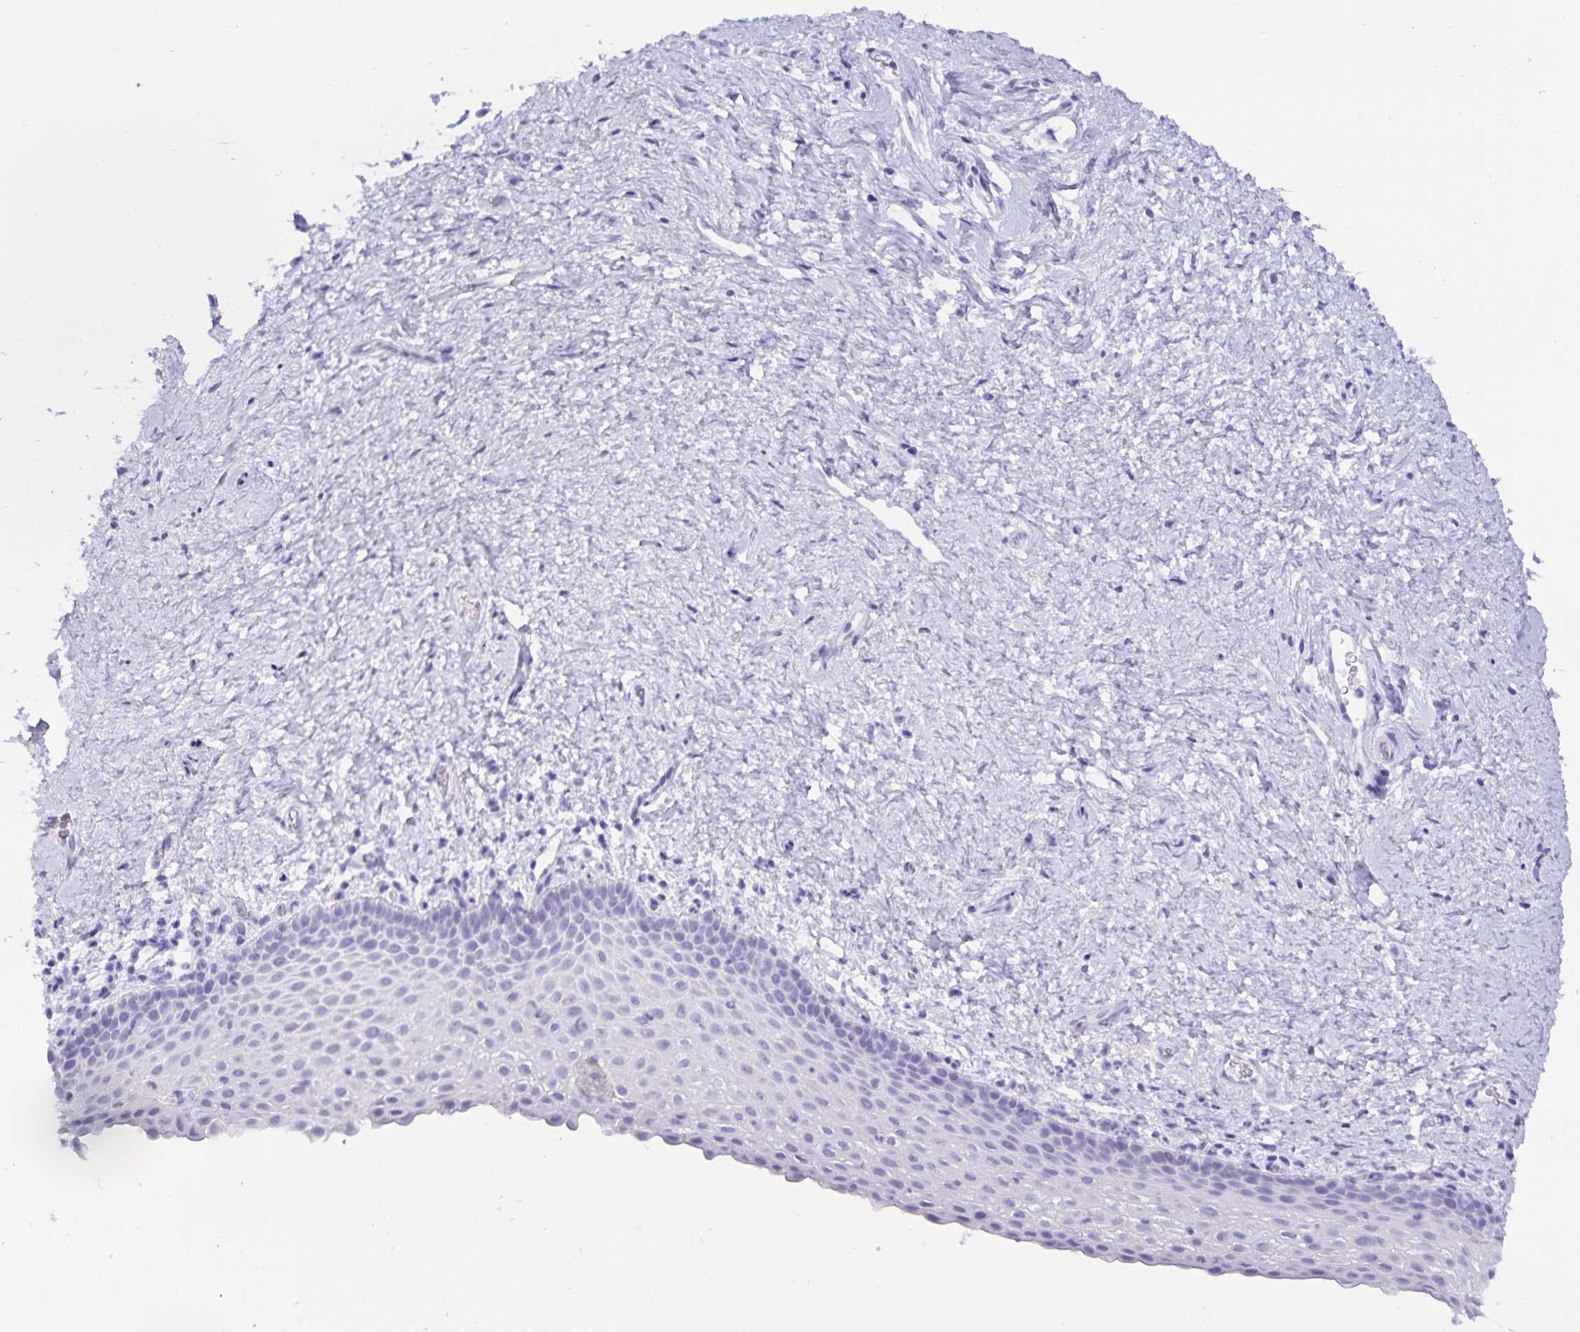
{"staining": {"intensity": "negative", "quantity": "none", "location": "none"}, "tissue": "vagina", "cell_type": "Squamous epithelial cells", "image_type": "normal", "snomed": [{"axis": "morphology", "description": "Normal tissue, NOS"}, {"axis": "topography", "description": "Vagina"}], "caption": "Squamous epithelial cells show no significant expression in benign vagina. (Immunohistochemistry, brightfield microscopy, high magnification).", "gene": "GPR137", "patient": {"sex": "female", "age": 61}}